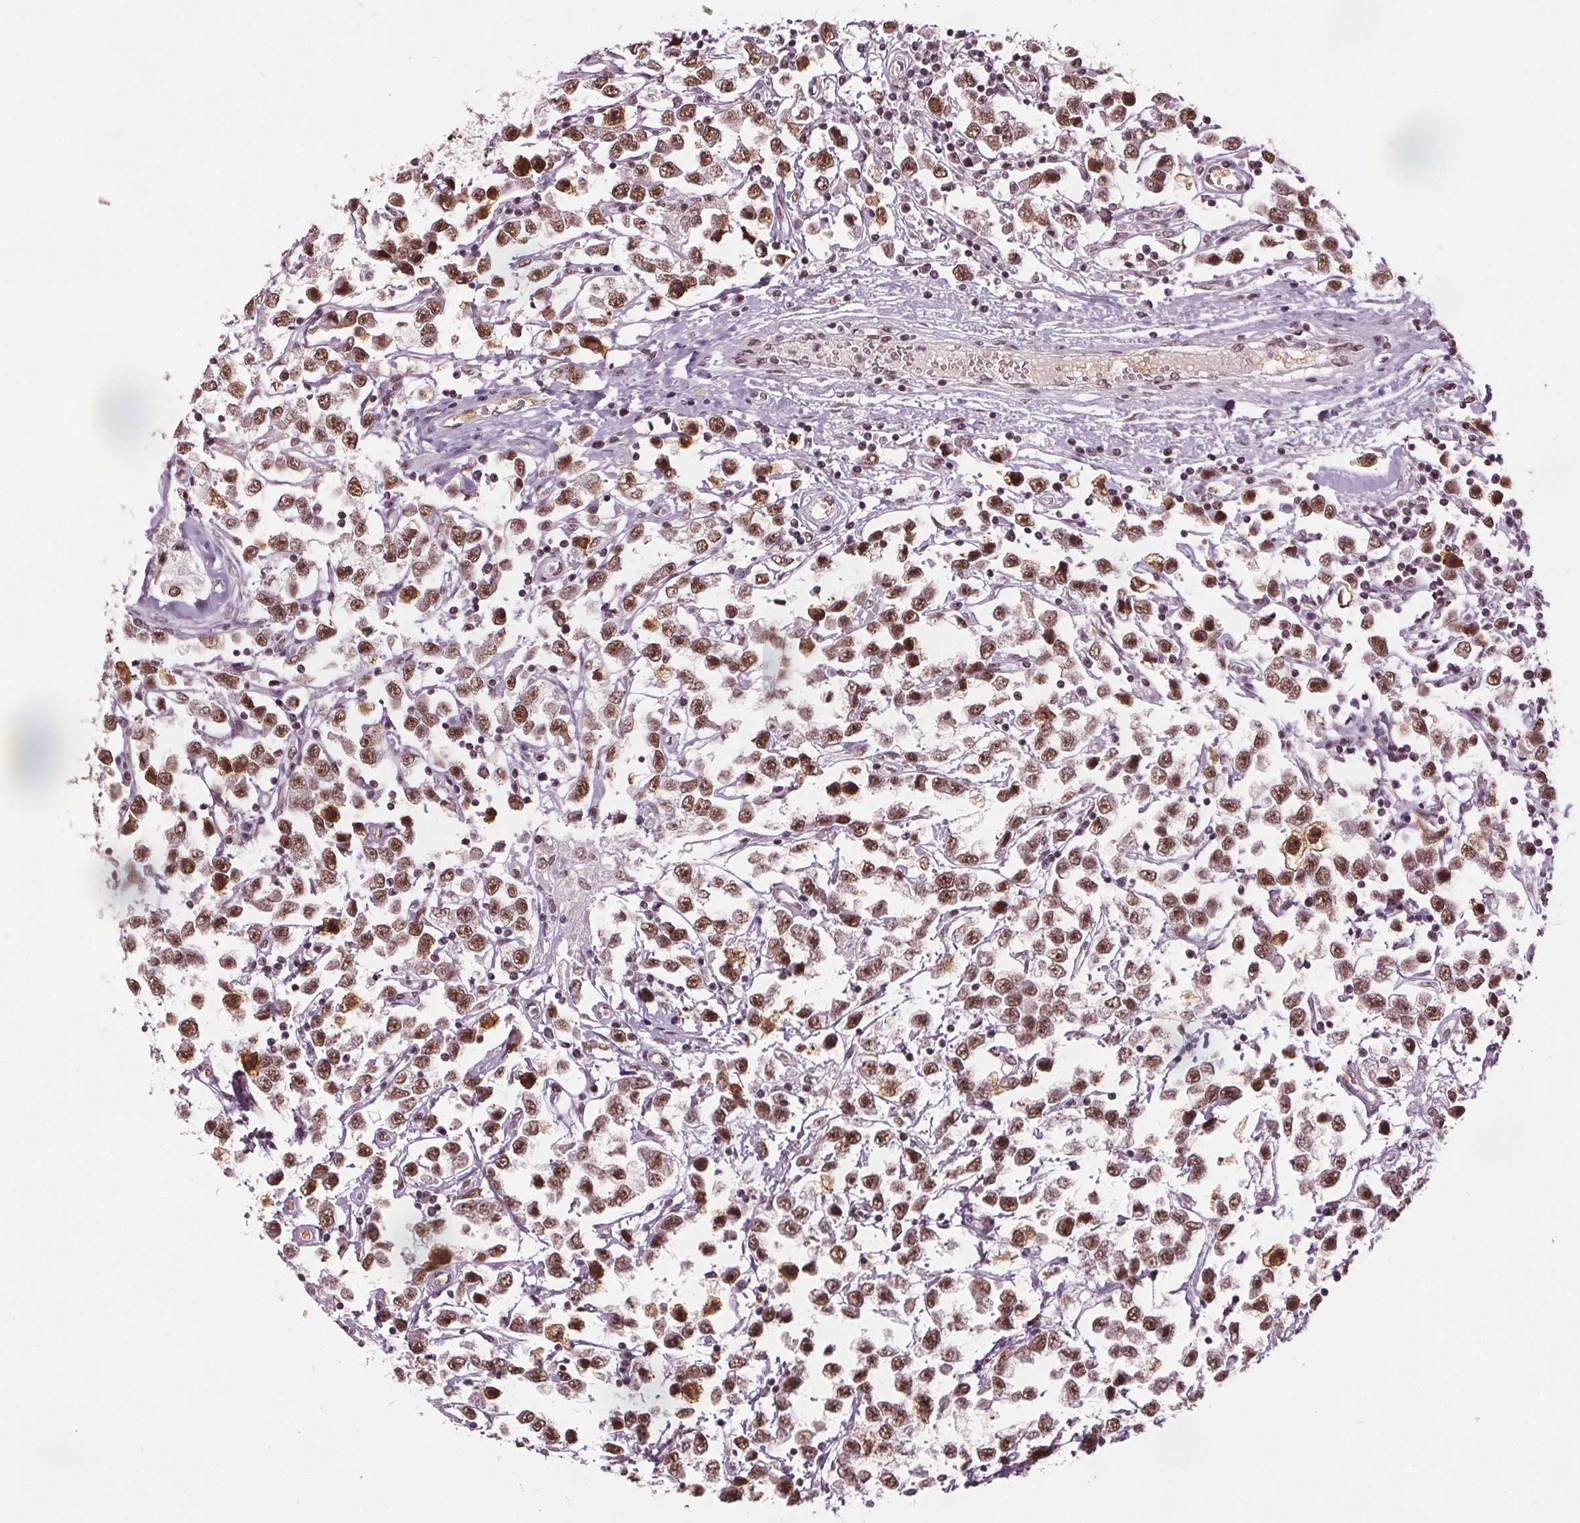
{"staining": {"intensity": "moderate", "quantity": ">75%", "location": "nuclear"}, "tissue": "testis cancer", "cell_type": "Tumor cells", "image_type": "cancer", "snomed": [{"axis": "morphology", "description": "Seminoma, NOS"}, {"axis": "topography", "description": "Testis"}], "caption": "Testis cancer (seminoma) tissue displays moderate nuclear expression in approximately >75% of tumor cells, visualized by immunohistochemistry.", "gene": "IWS1", "patient": {"sex": "male", "age": 34}}